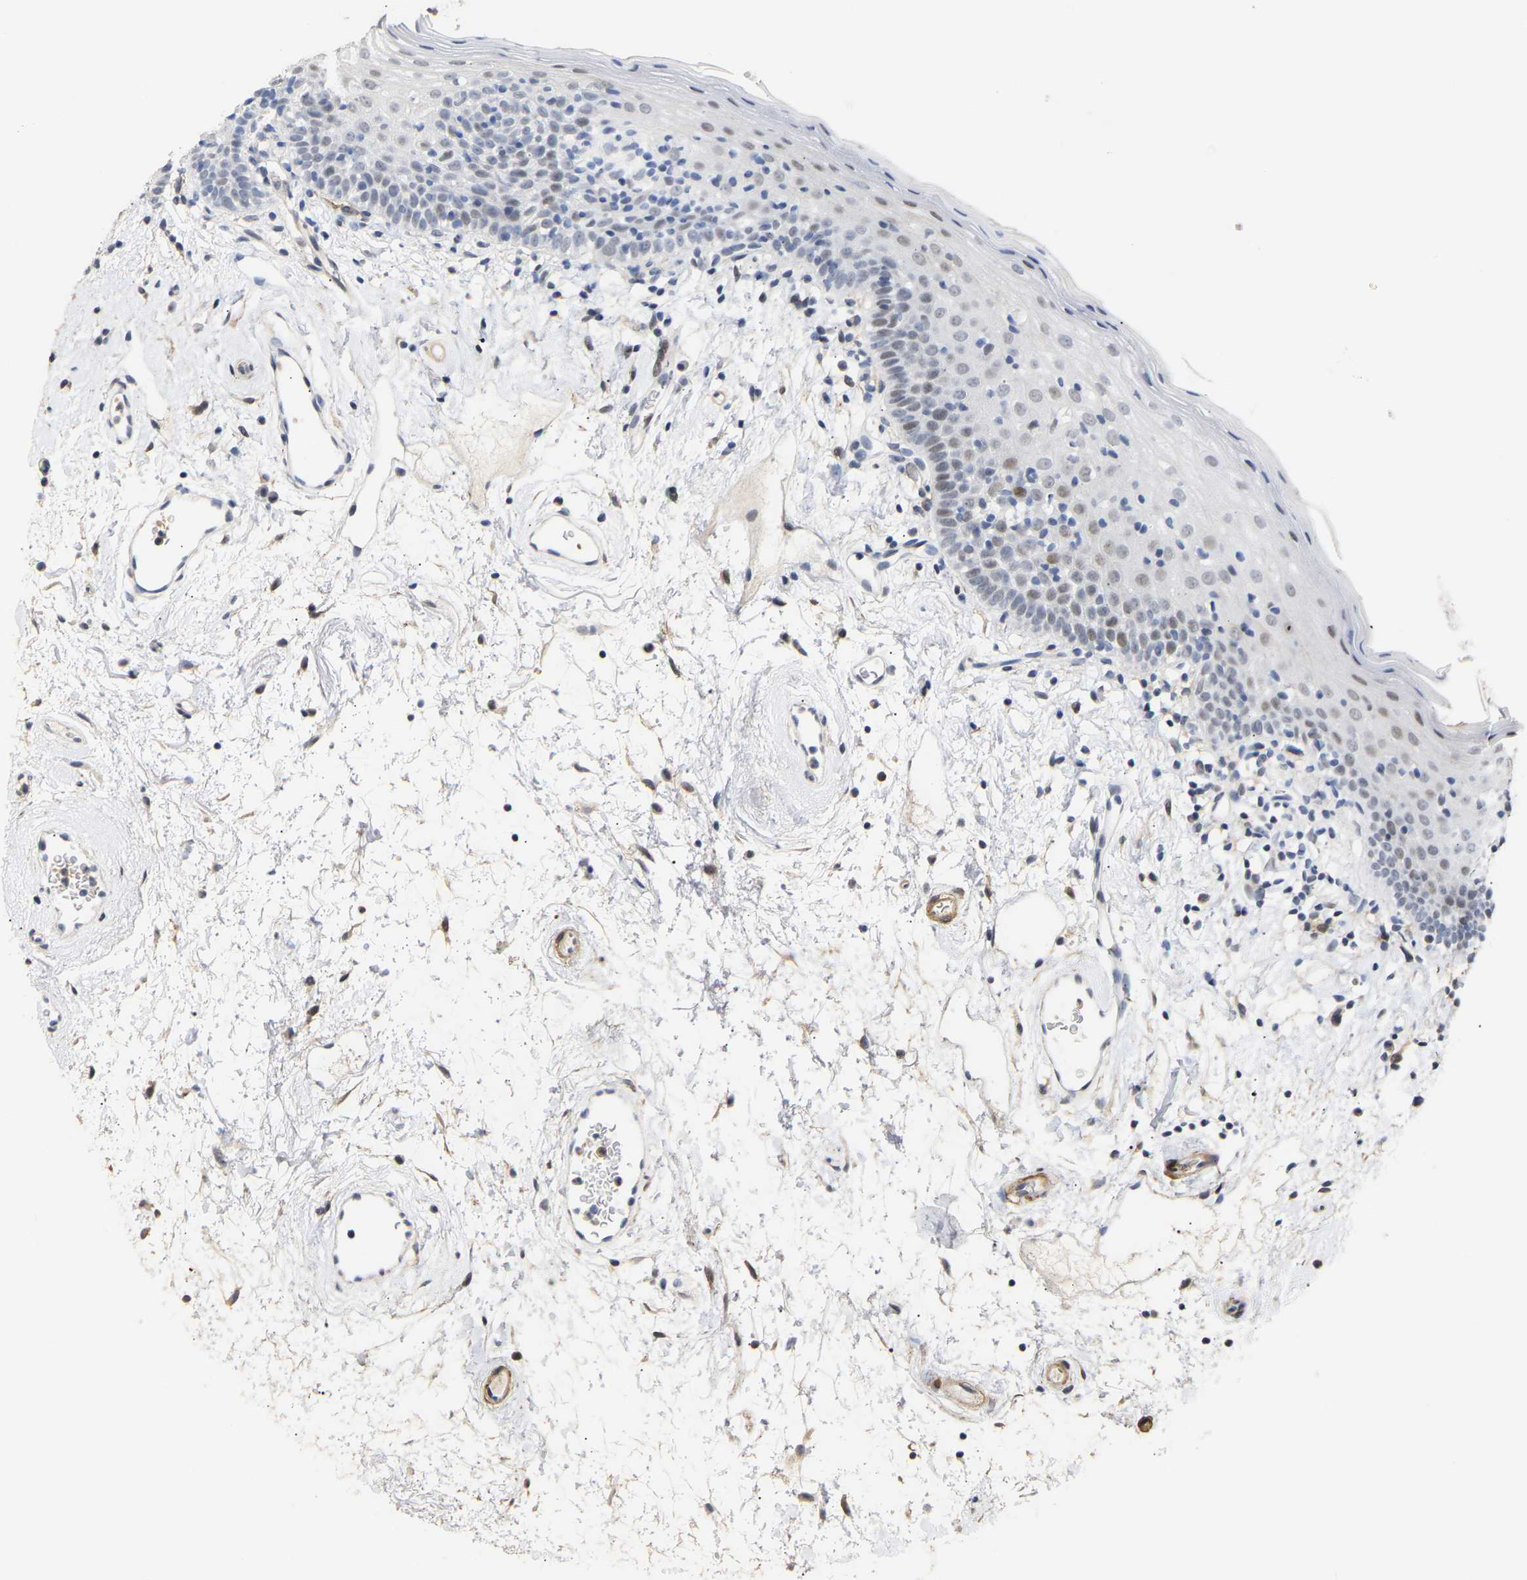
{"staining": {"intensity": "moderate", "quantity": "<25%", "location": "nuclear"}, "tissue": "oral mucosa", "cell_type": "Squamous epithelial cells", "image_type": "normal", "snomed": [{"axis": "morphology", "description": "Normal tissue, NOS"}, {"axis": "topography", "description": "Oral tissue"}], "caption": "Squamous epithelial cells exhibit low levels of moderate nuclear positivity in approximately <25% of cells in unremarkable human oral mucosa. The staining was performed using DAB, with brown indicating positive protein expression. Nuclei are stained blue with hematoxylin.", "gene": "AMPH", "patient": {"sex": "male", "age": 66}}